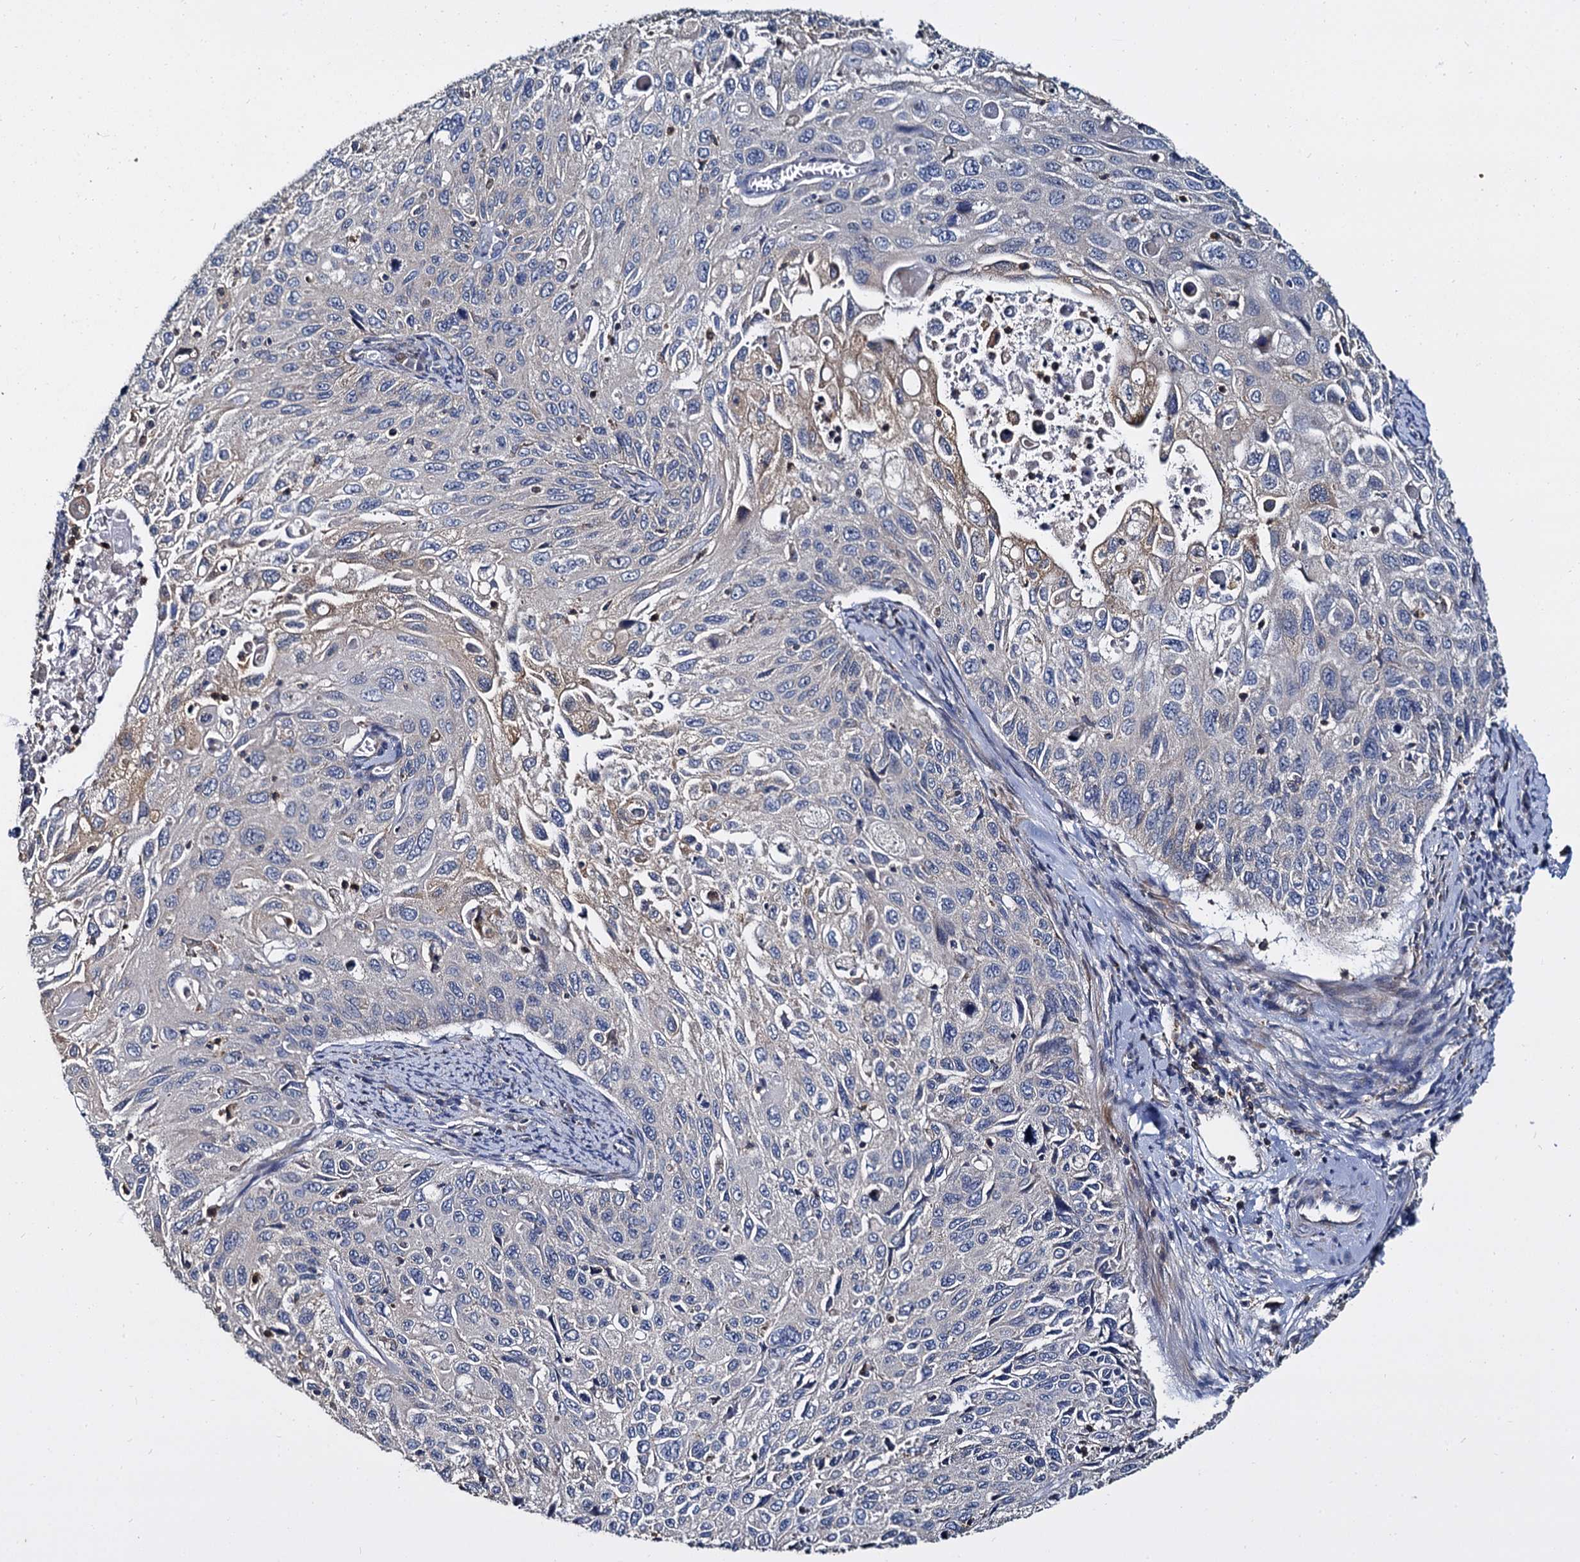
{"staining": {"intensity": "weak", "quantity": "<25%", "location": "cytoplasmic/membranous"}, "tissue": "cervical cancer", "cell_type": "Tumor cells", "image_type": "cancer", "snomed": [{"axis": "morphology", "description": "Squamous cell carcinoma, NOS"}, {"axis": "topography", "description": "Cervix"}], "caption": "Cervical cancer stained for a protein using immunohistochemistry (IHC) reveals no staining tumor cells.", "gene": "ANKRD13A", "patient": {"sex": "female", "age": 70}}